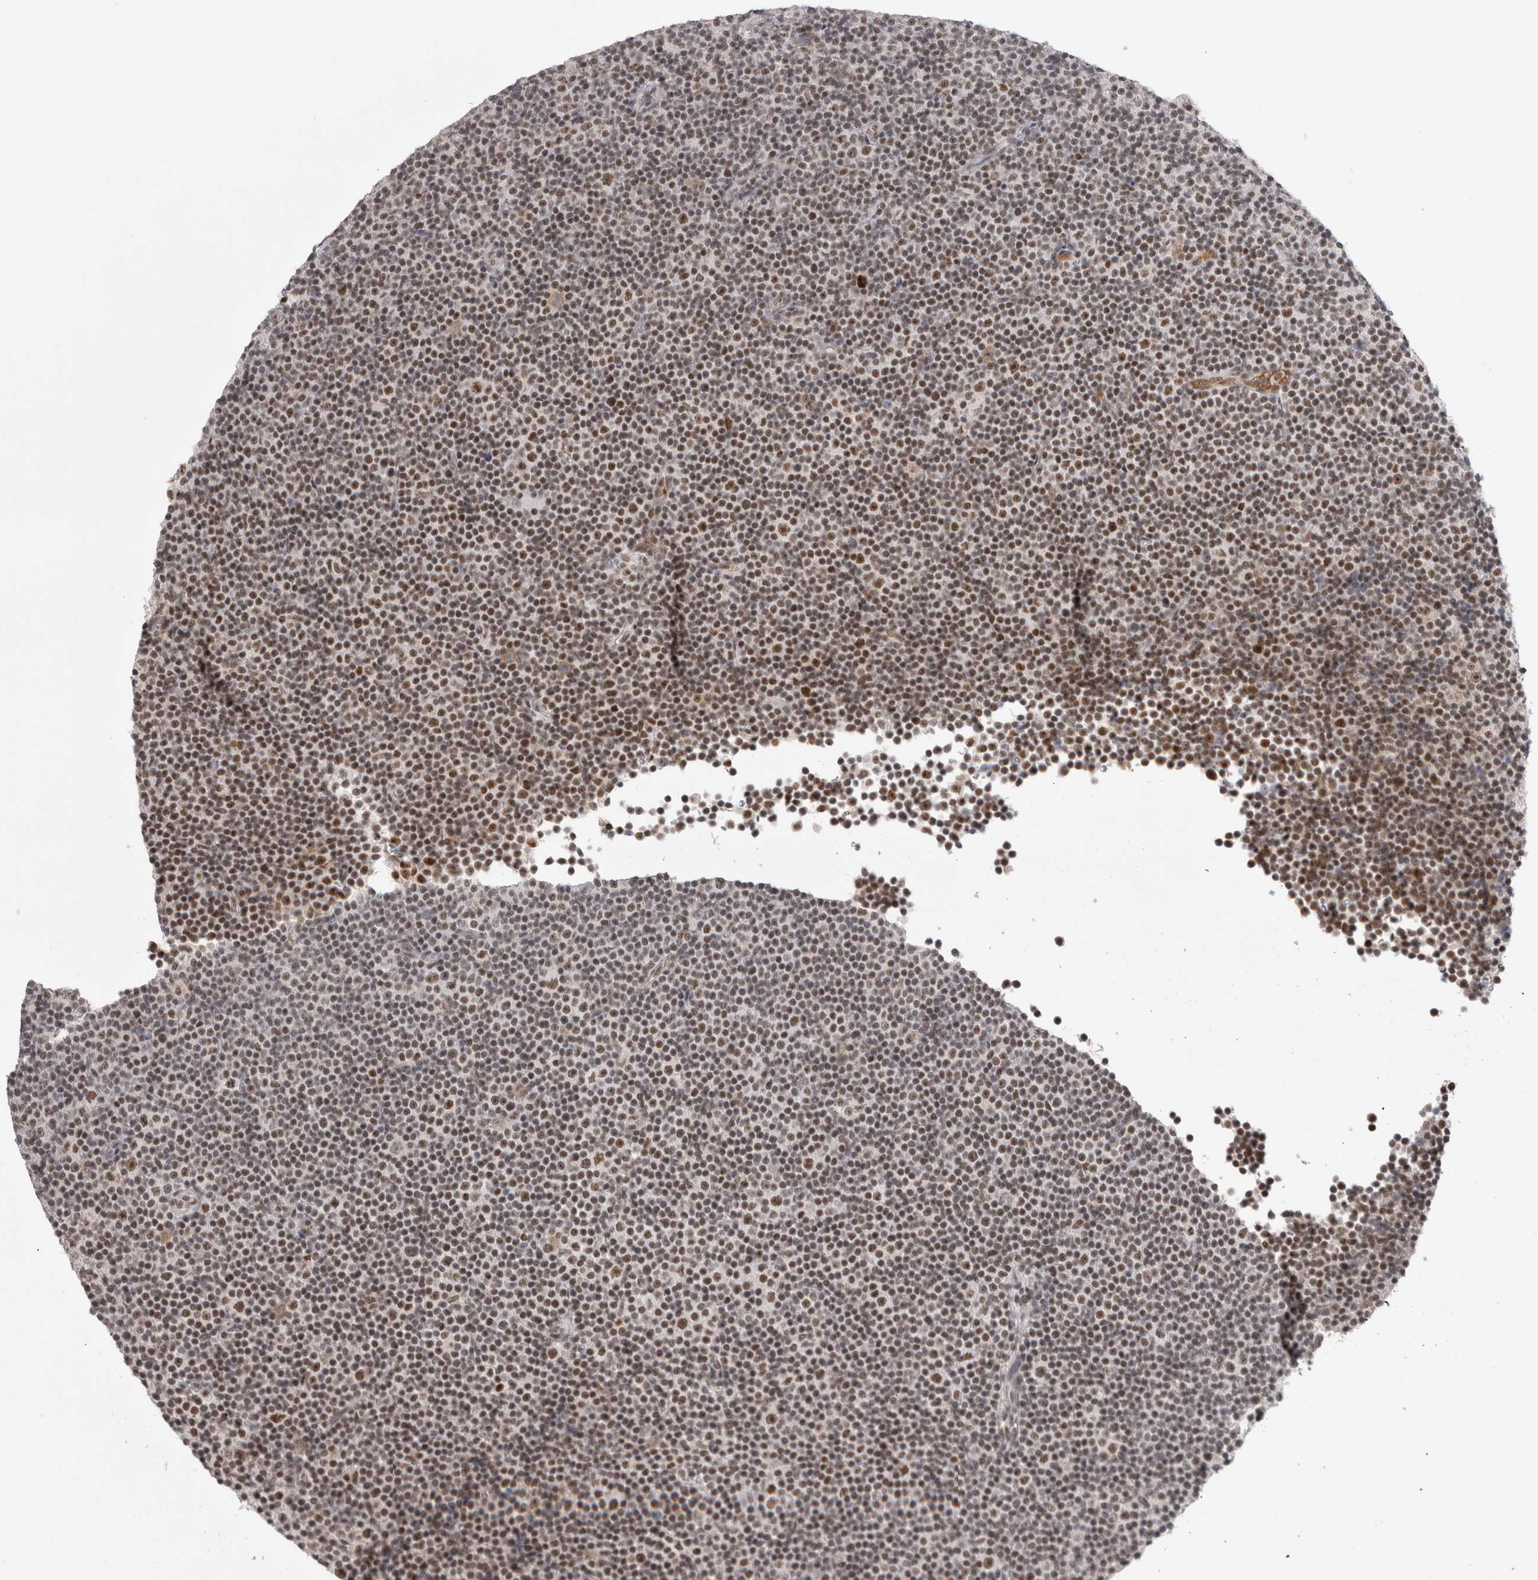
{"staining": {"intensity": "moderate", "quantity": ">75%", "location": "nuclear"}, "tissue": "lymphoma", "cell_type": "Tumor cells", "image_type": "cancer", "snomed": [{"axis": "morphology", "description": "Malignant lymphoma, non-Hodgkin's type, Low grade"}, {"axis": "topography", "description": "Lymph node"}], "caption": "Protein expression analysis of human lymphoma reveals moderate nuclear positivity in about >75% of tumor cells.", "gene": "ZNF24", "patient": {"sex": "female", "age": 67}}